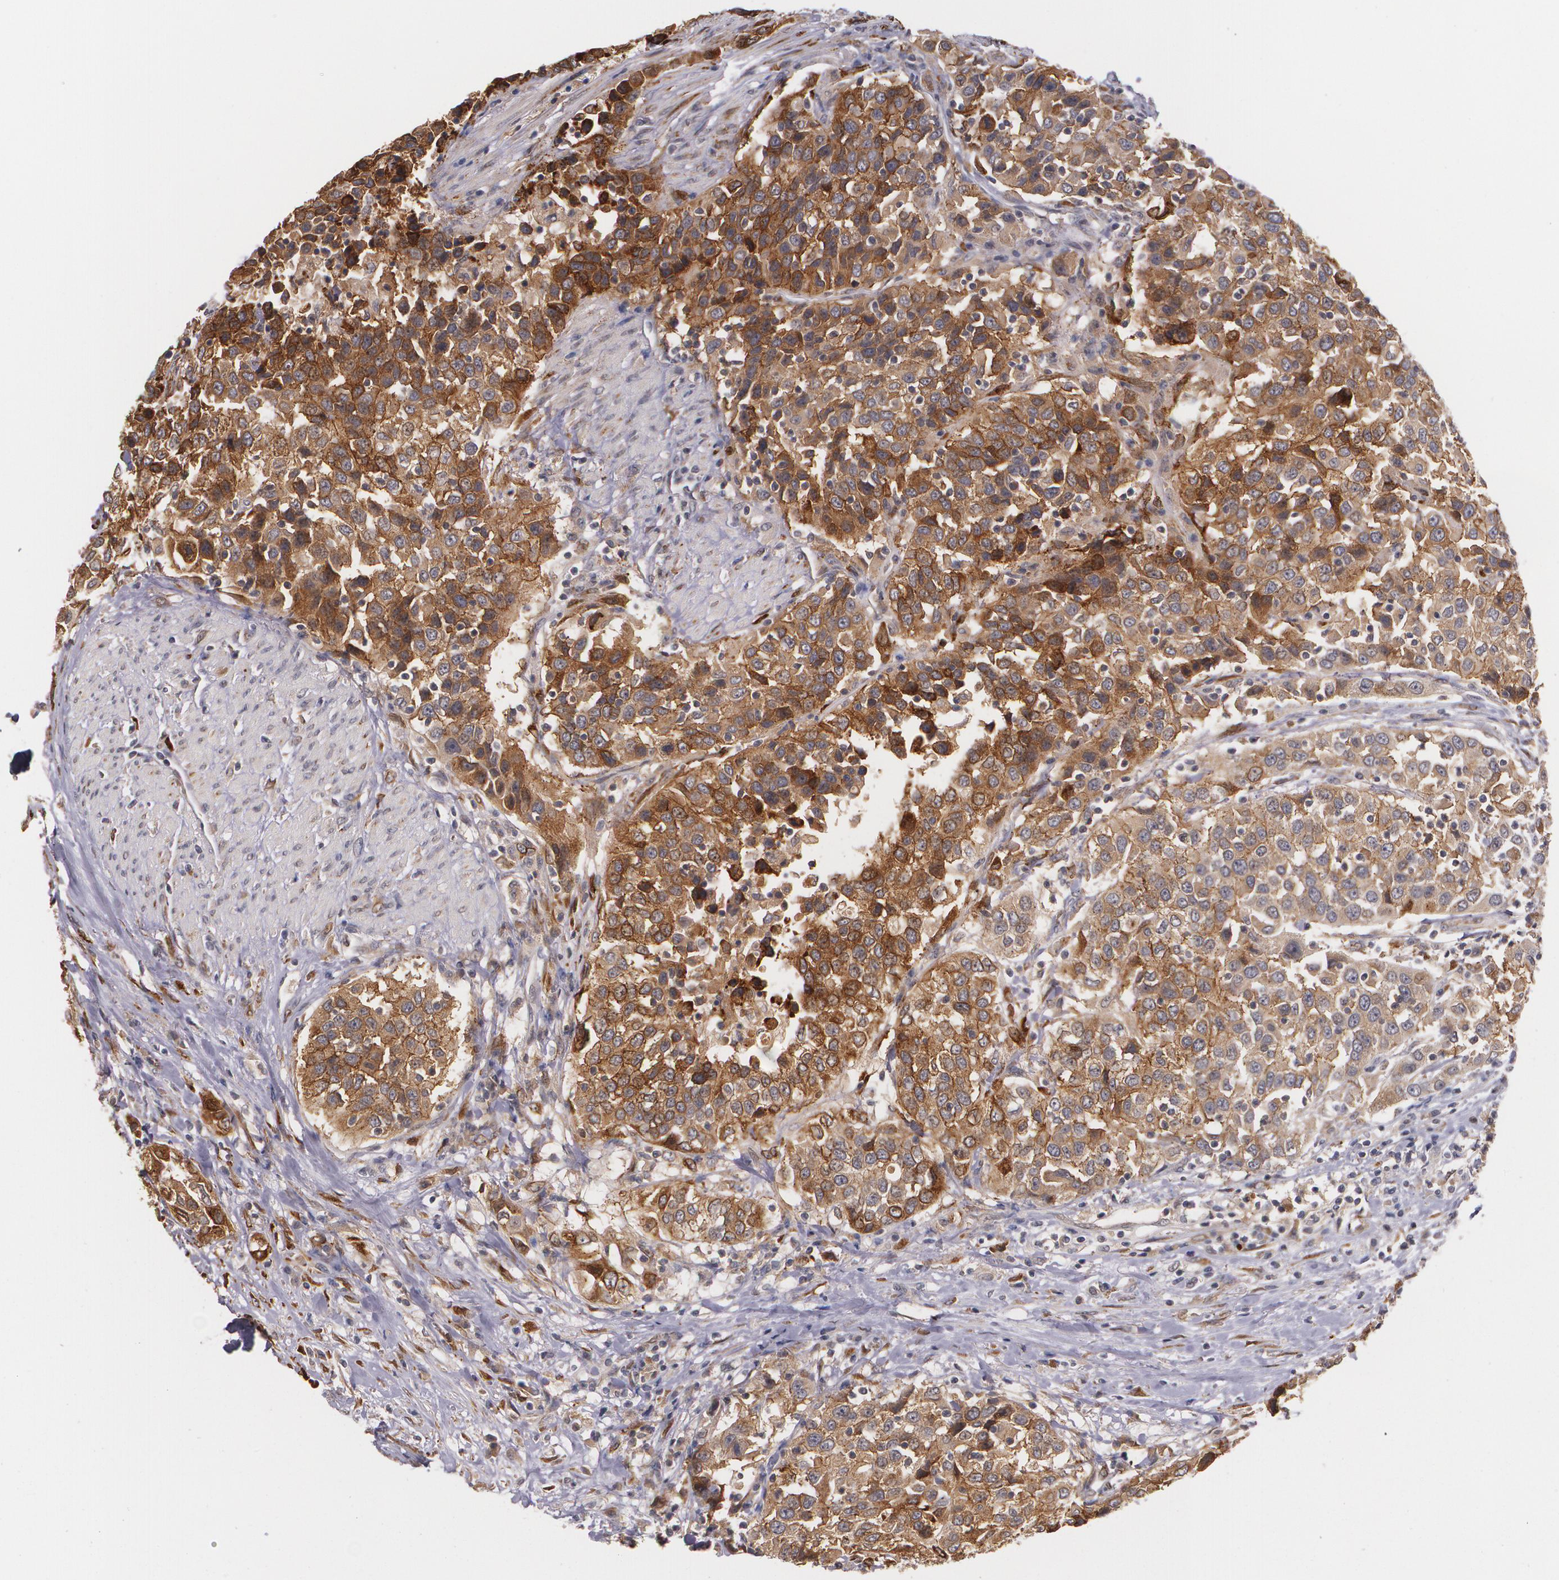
{"staining": {"intensity": "strong", "quantity": ">75%", "location": "cytoplasmic/membranous"}, "tissue": "urothelial cancer", "cell_type": "Tumor cells", "image_type": "cancer", "snomed": [{"axis": "morphology", "description": "Urothelial carcinoma, High grade"}, {"axis": "topography", "description": "Urinary bladder"}], "caption": "High-grade urothelial carcinoma stained with DAB immunohistochemistry shows high levels of strong cytoplasmic/membranous expression in about >75% of tumor cells.", "gene": "IFNGR2", "patient": {"sex": "female", "age": 80}}